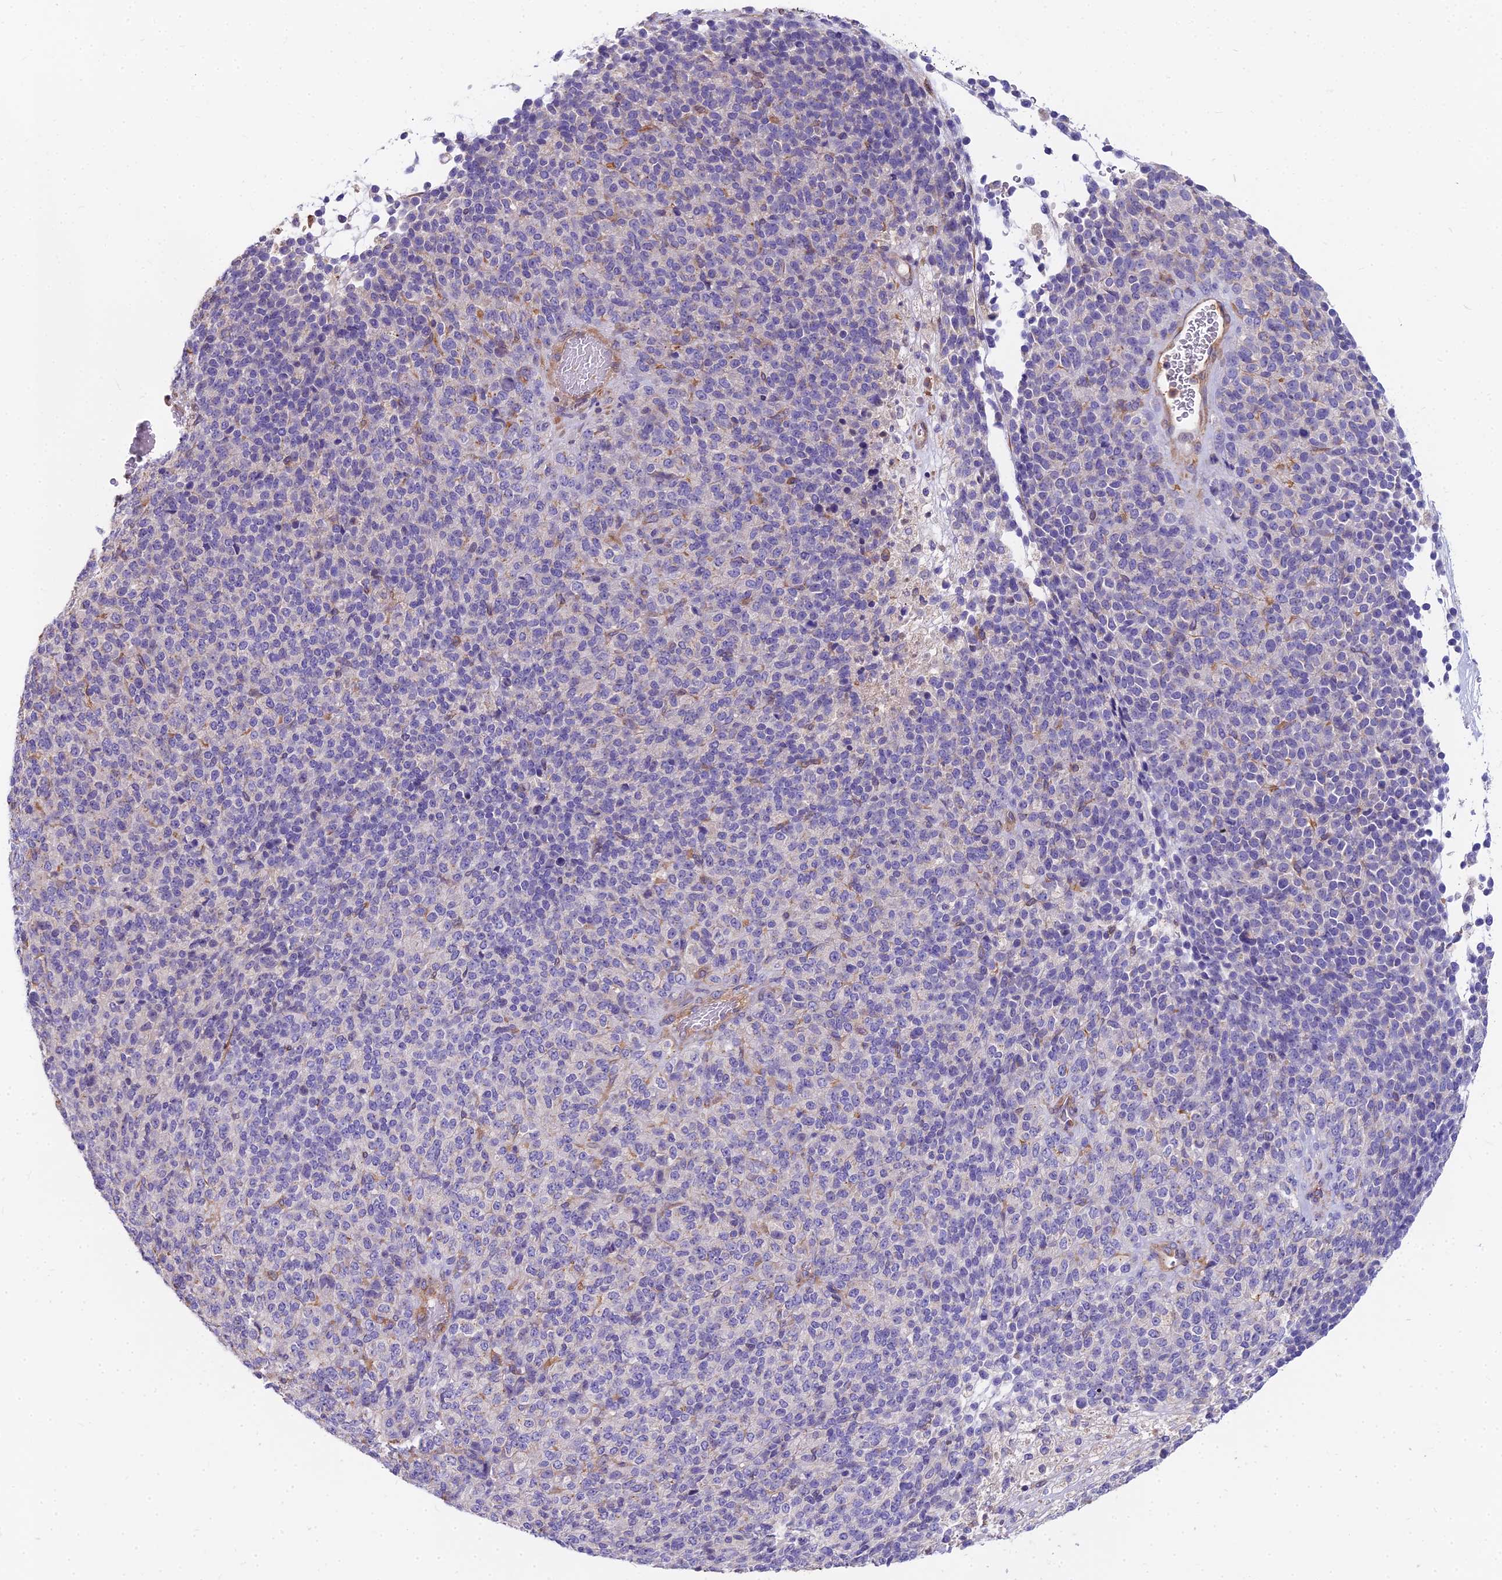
{"staining": {"intensity": "negative", "quantity": "none", "location": "none"}, "tissue": "melanoma", "cell_type": "Tumor cells", "image_type": "cancer", "snomed": [{"axis": "morphology", "description": "Malignant melanoma, Metastatic site"}, {"axis": "topography", "description": "Brain"}], "caption": "Histopathology image shows no significant protein positivity in tumor cells of malignant melanoma (metastatic site).", "gene": "HLA-DOA", "patient": {"sex": "female", "age": 56}}